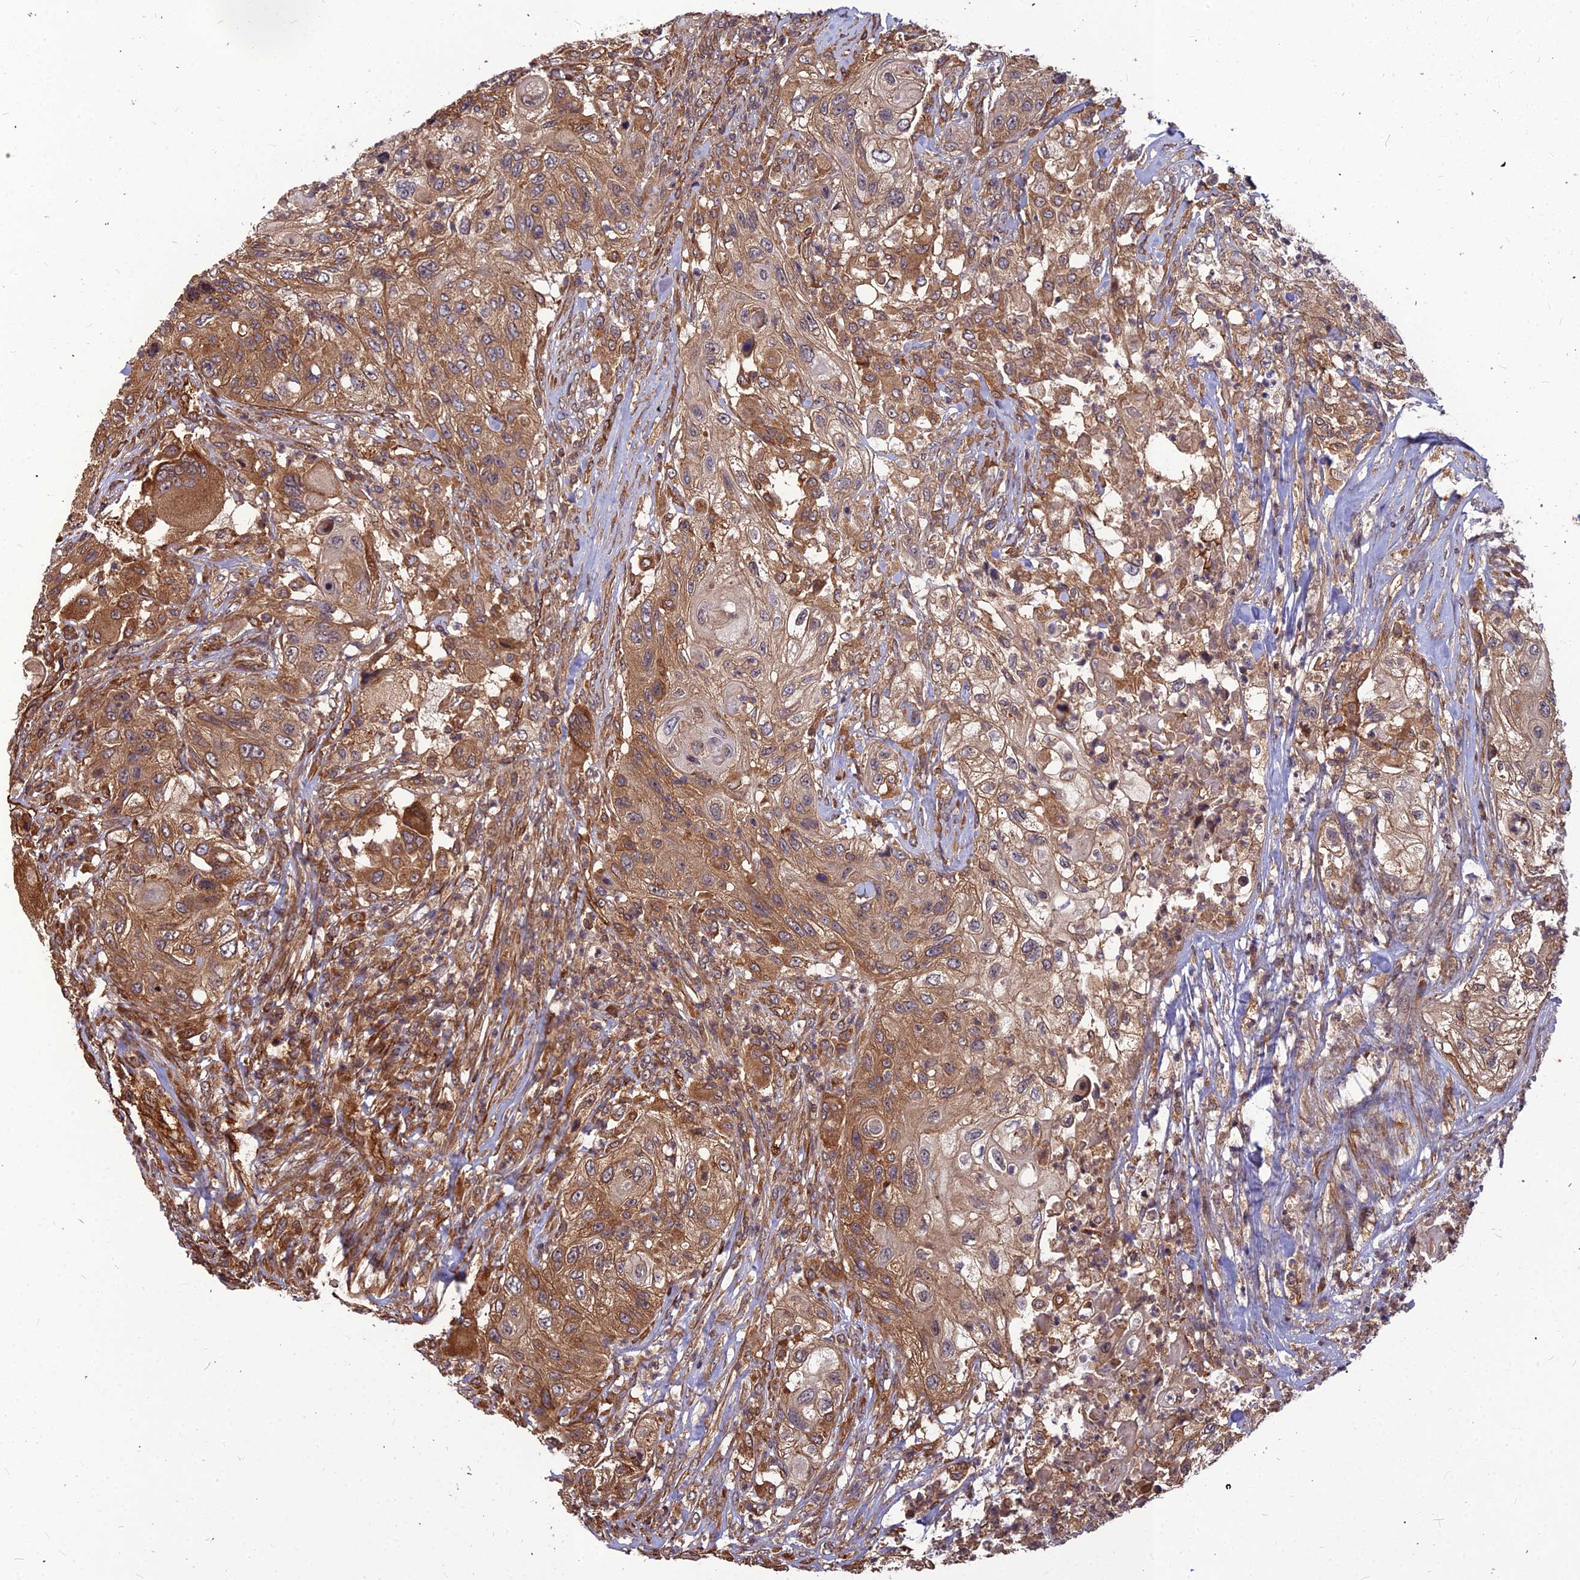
{"staining": {"intensity": "moderate", "quantity": ">75%", "location": "cytoplasmic/membranous"}, "tissue": "urothelial cancer", "cell_type": "Tumor cells", "image_type": "cancer", "snomed": [{"axis": "morphology", "description": "Urothelial carcinoma, High grade"}, {"axis": "topography", "description": "Urinary bladder"}], "caption": "Moderate cytoplasmic/membranous positivity for a protein is seen in approximately >75% of tumor cells of urothelial carcinoma (high-grade) using immunohistochemistry.", "gene": "ZNF467", "patient": {"sex": "female", "age": 60}}